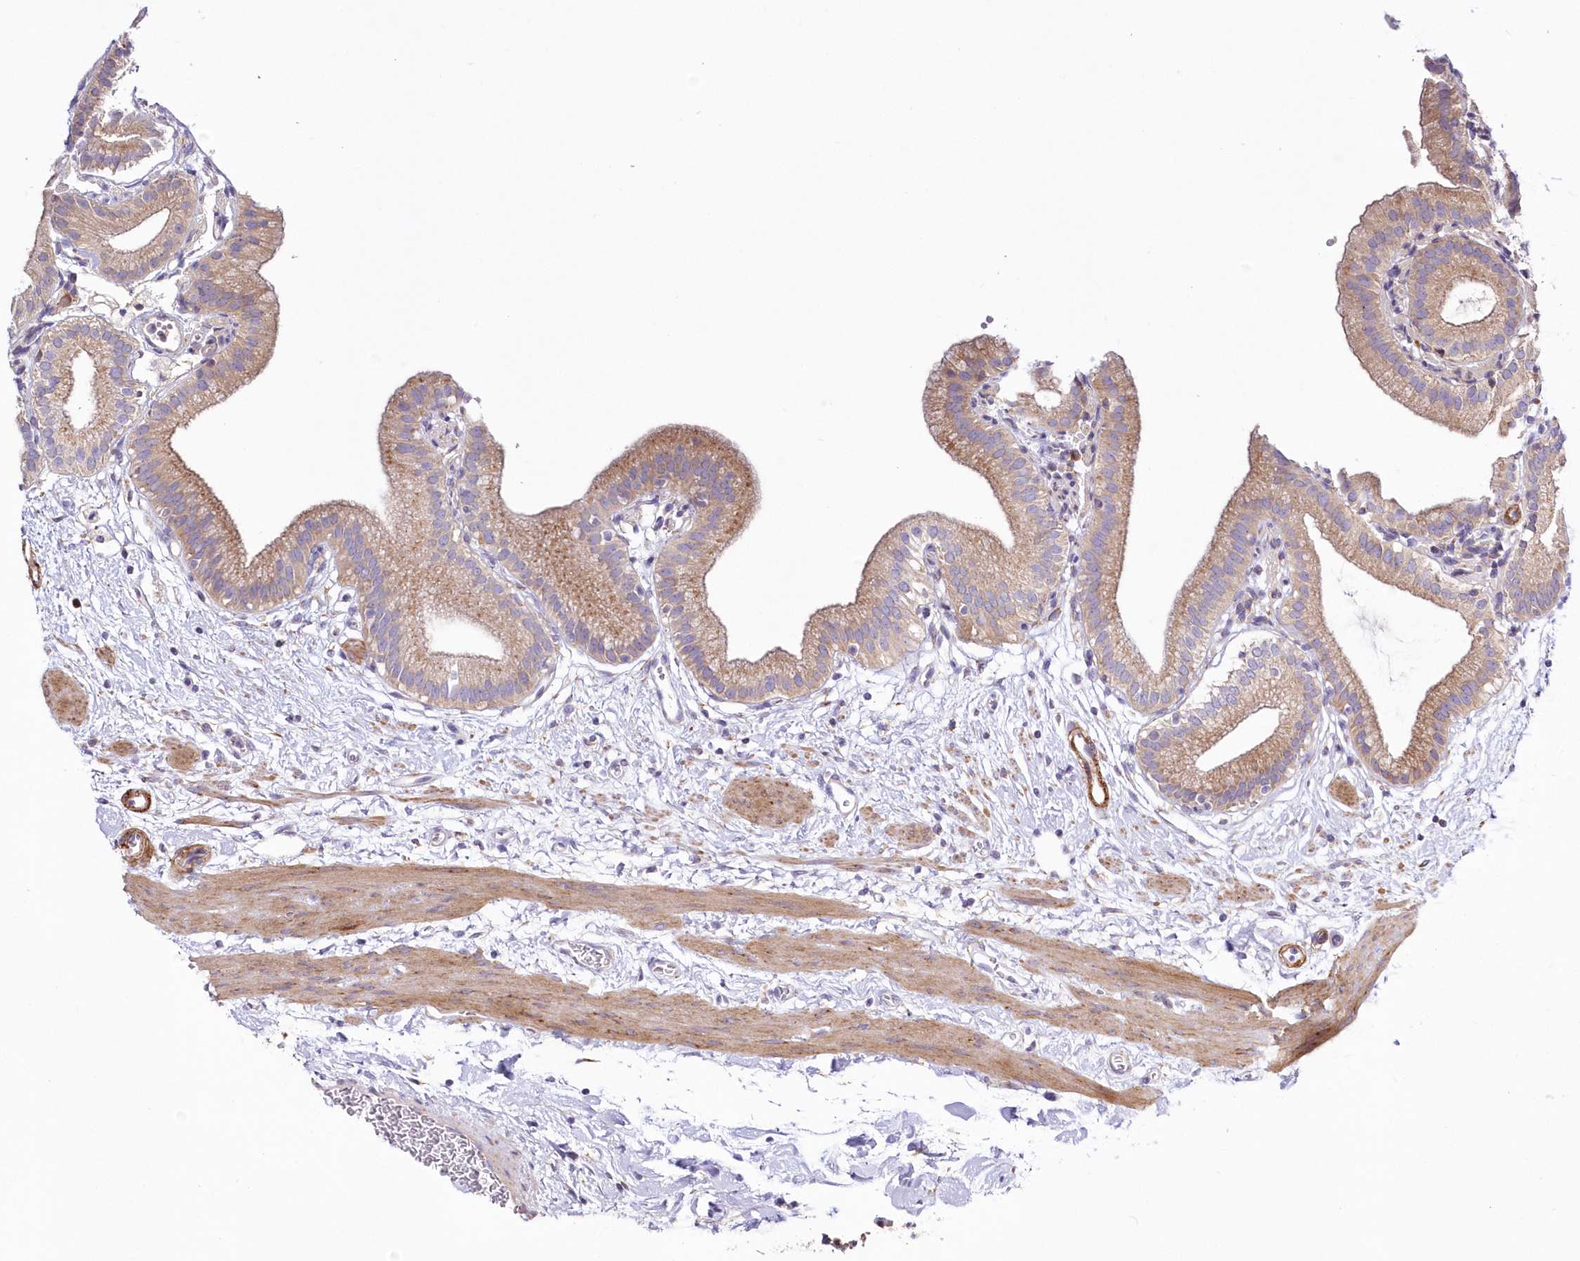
{"staining": {"intensity": "moderate", "quantity": ">75%", "location": "cytoplasmic/membranous"}, "tissue": "gallbladder", "cell_type": "Glandular cells", "image_type": "normal", "snomed": [{"axis": "morphology", "description": "Normal tissue, NOS"}, {"axis": "topography", "description": "Gallbladder"}], "caption": "Immunohistochemistry (IHC) photomicrograph of benign human gallbladder stained for a protein (brown), which demonstrates medium levels of moderate cytoplasmic/membranous expression in about >75% of glandular cells.", "gene": "ARFGEF3", "patient": {"sex": "male", "age": 55}}